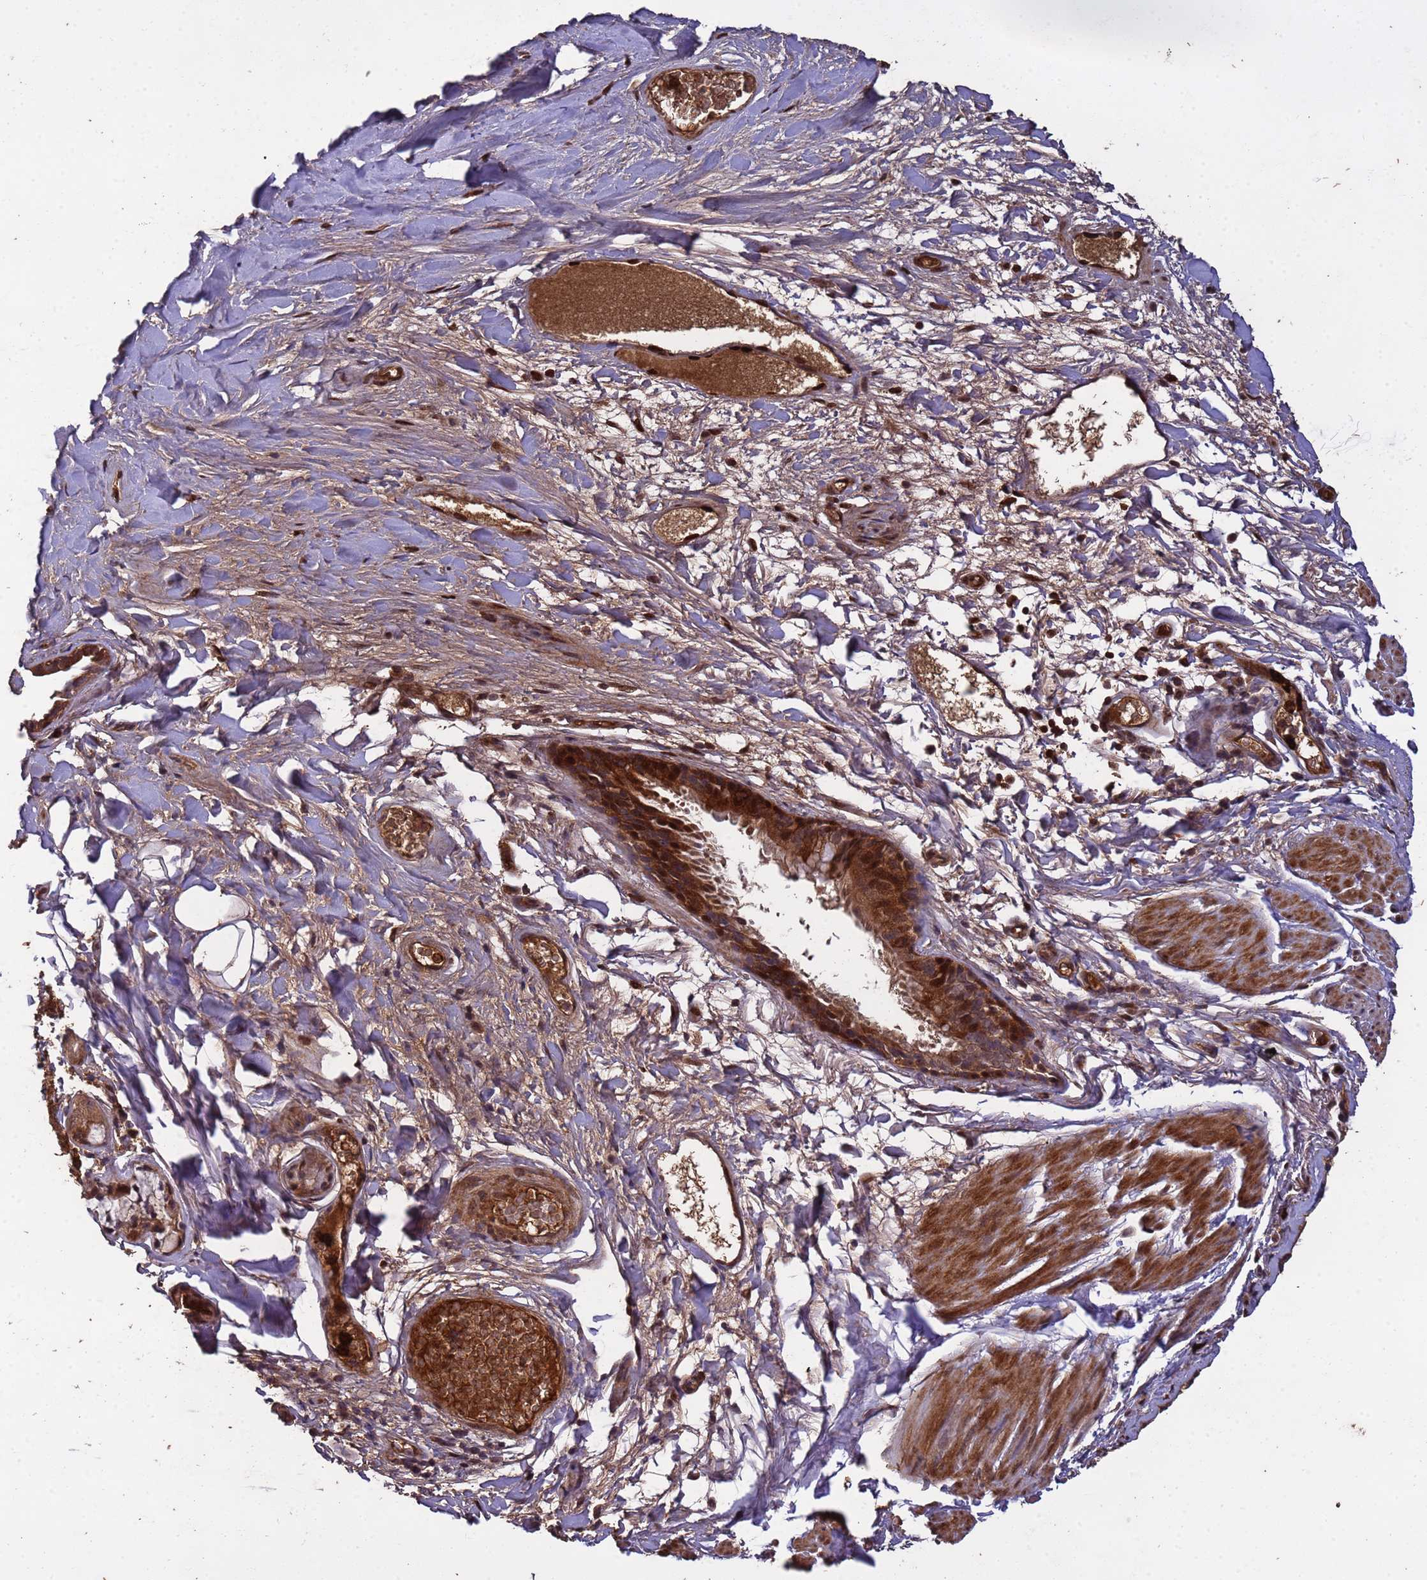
{"staining": {"intensity": "moderate", "quantity": ">75%", "location": "cytoplasmic/membranous,nuclear"}, "tissue": "bronchus", "cell_type": "Respiratory epithelial cells", "image_type": "normal", "snomed": [{"axis": "morphology", "description": "Normal tissue, NOS"}, {"axis": "topography", "description": "Cartilage tissue"}], "caption": "A photomicrograph of bronchus stained for a protein shows moderate cytoplasmic/membranous,nuclear brown staining in respiratory epithelial cells. The staining was performed using DAB (3,3'-diaminobenzidine), with brown indicating positive protein expression. Nuclei are stained blue with hematoxylin.", "gene": "CCDC184", "patient": {"sex": "male", "age": 63}}